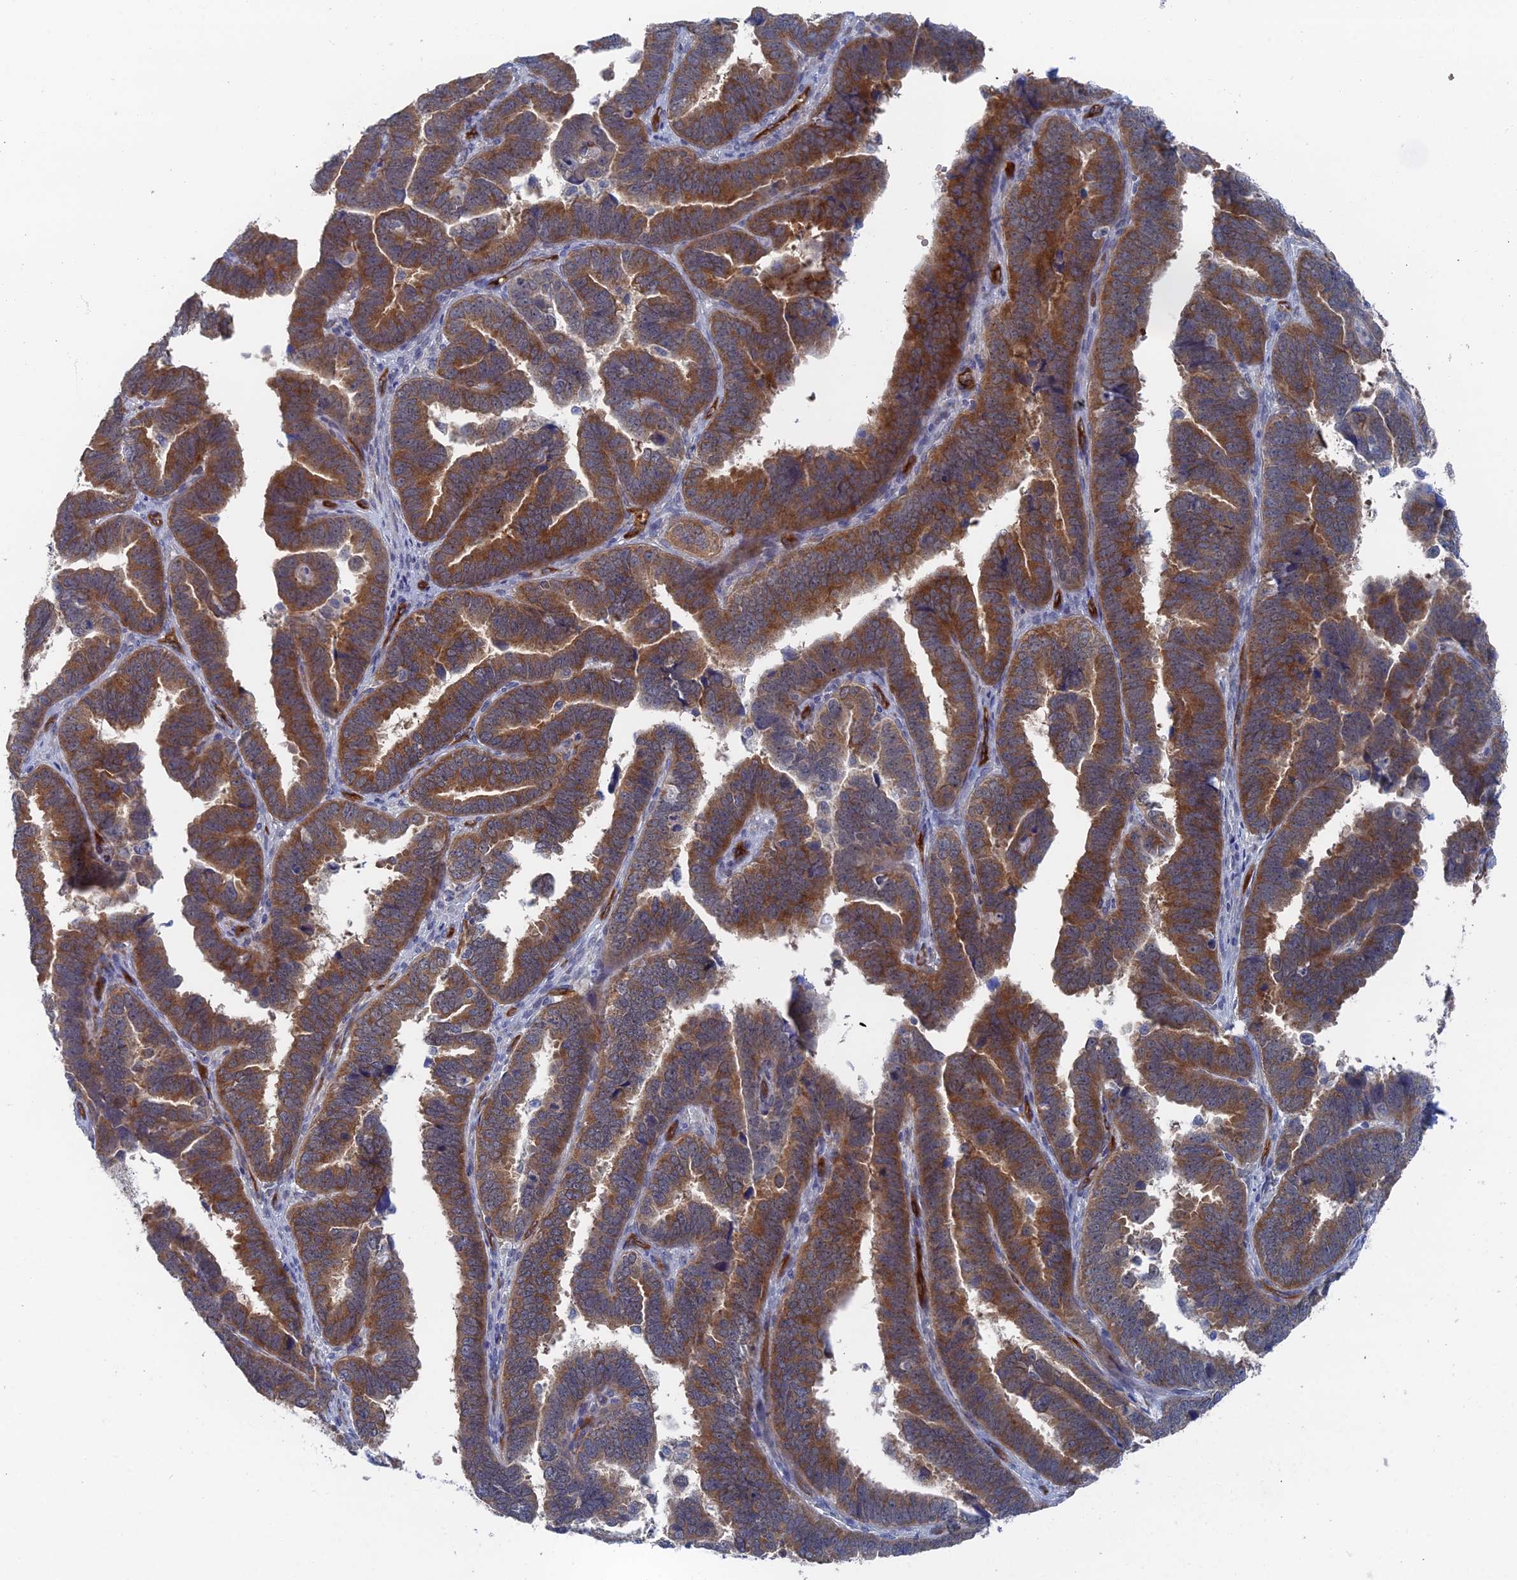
{"staining": {"intensity": "strong", "quantity": ">75%", "location": "cytoplasmic/membranous"}, "tissue": "endometrial cancer", "cell_type": "Tumor cells", "image_type": "cancer", "snomed": [{"axis": "morphology", "description": "Adenocarcinoma, NOS"}, {"axis": "topography", "description": "Endometrium"}], "caption": "Tumor cells show high levels of strong cytoplasmic/membranous expression in approximately >75% of cells in human endometrial adenocarcinoma.", "gene": "ARAP3", "patient": {"sex": "female", "age": 75}}